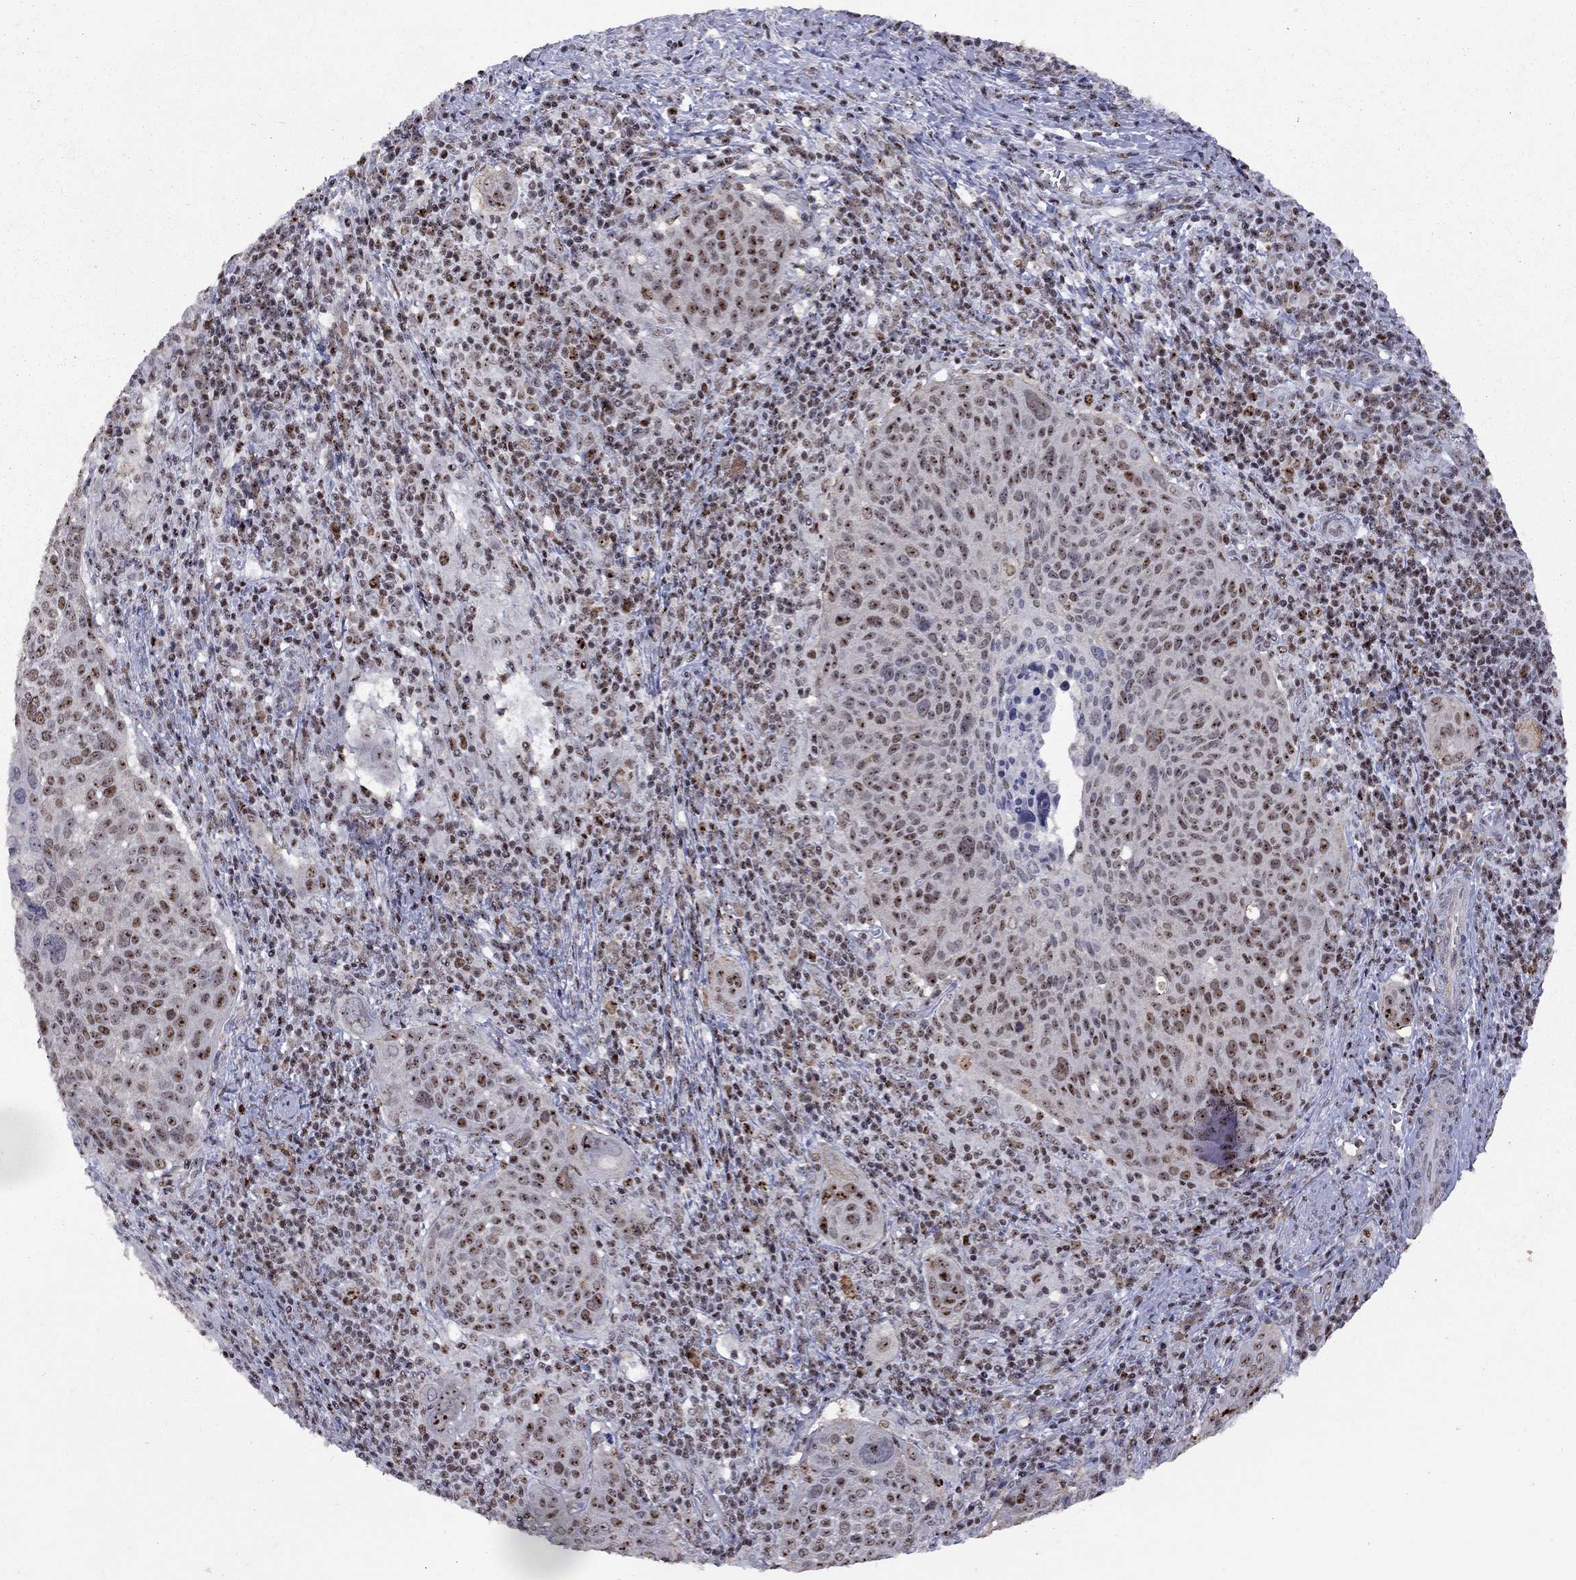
{"staining": {"intensity": "strong", "quantity": "25%-75%", "location": "nuclear"}, "tissue": "cervical cancer", "cell_type": "Tumor cells", "image_type": "cancer", "snomed": [{"axis": "morphology", "description": "Squamous cell carcinoma, NOS"}, {"axis": "topography", "description": "Cervix"}], "caption": "DAB immunohistochemical staining of human cervical squamous cell carcinoma shows strong nuclear protein positivity in about 25%-75% of tumor cells. Nuclei are stained in blue.", "gene": "SPOUT1", "patient": {"sex": "female", "age": 39}}